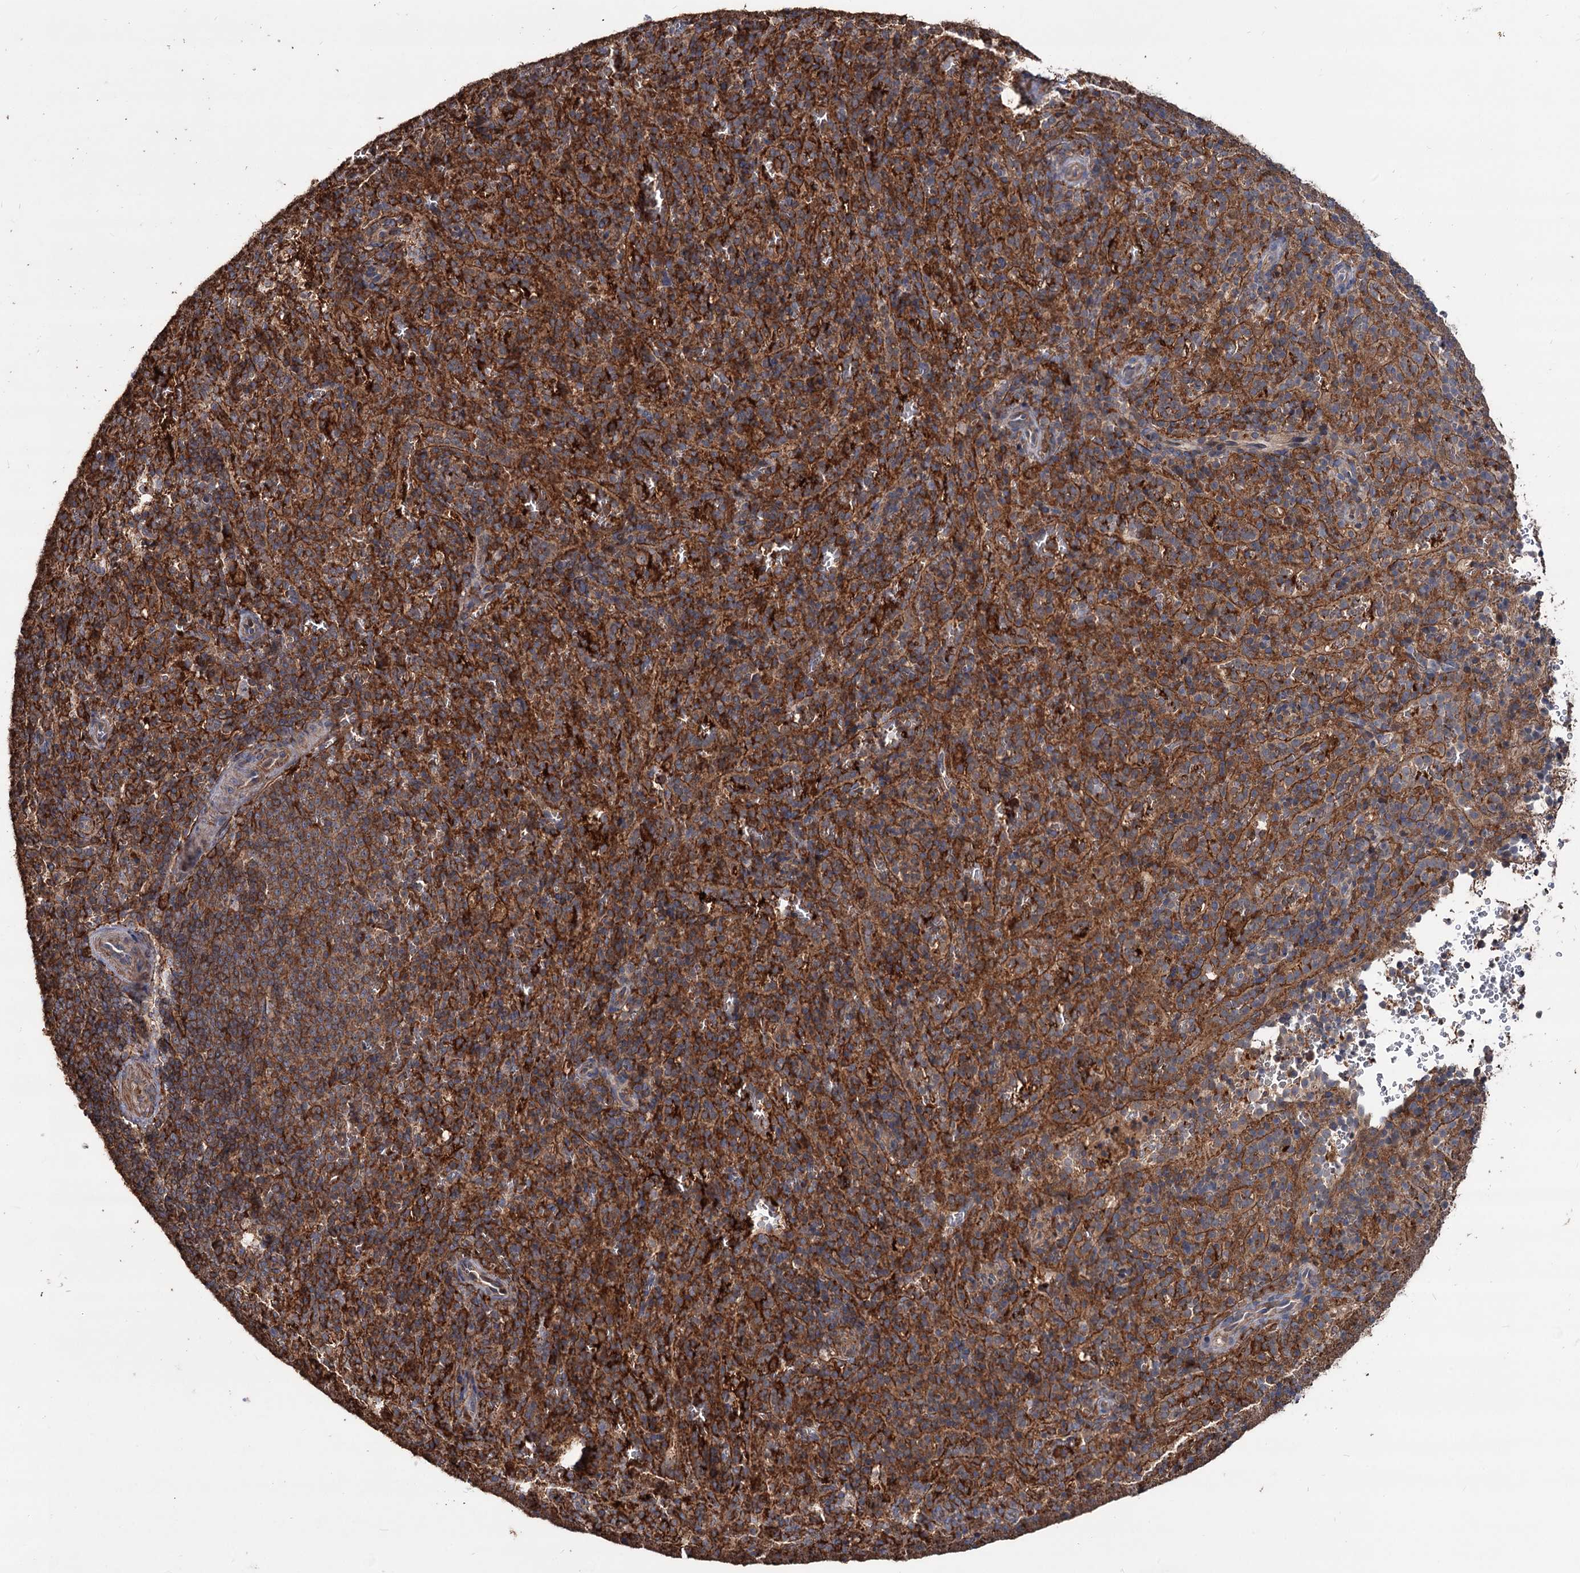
{"staining": {"intensity": "moderate", "quantity": ">75%", "location": "cytoplasmic/membranous"}, "tissue": "spleen", "cell_type": "Cells in red pulp", "image_type": "normal", "snomed": [{"axis": "morphology", "description": "Normal tissue, NOS"}, {"axis": "topography", "description": "Spleen"}], "caption": "Immunohistochemical staining of unremarkable spleen reveals medium levels of moderate cytoplasmic/membranous expression in approximately >75% of cells in red pulp. (Brightfield microscopy of DAB IHC at high magnification).", "gene": "GRIP1", "patient": {"sex": "female", "age": 21}}